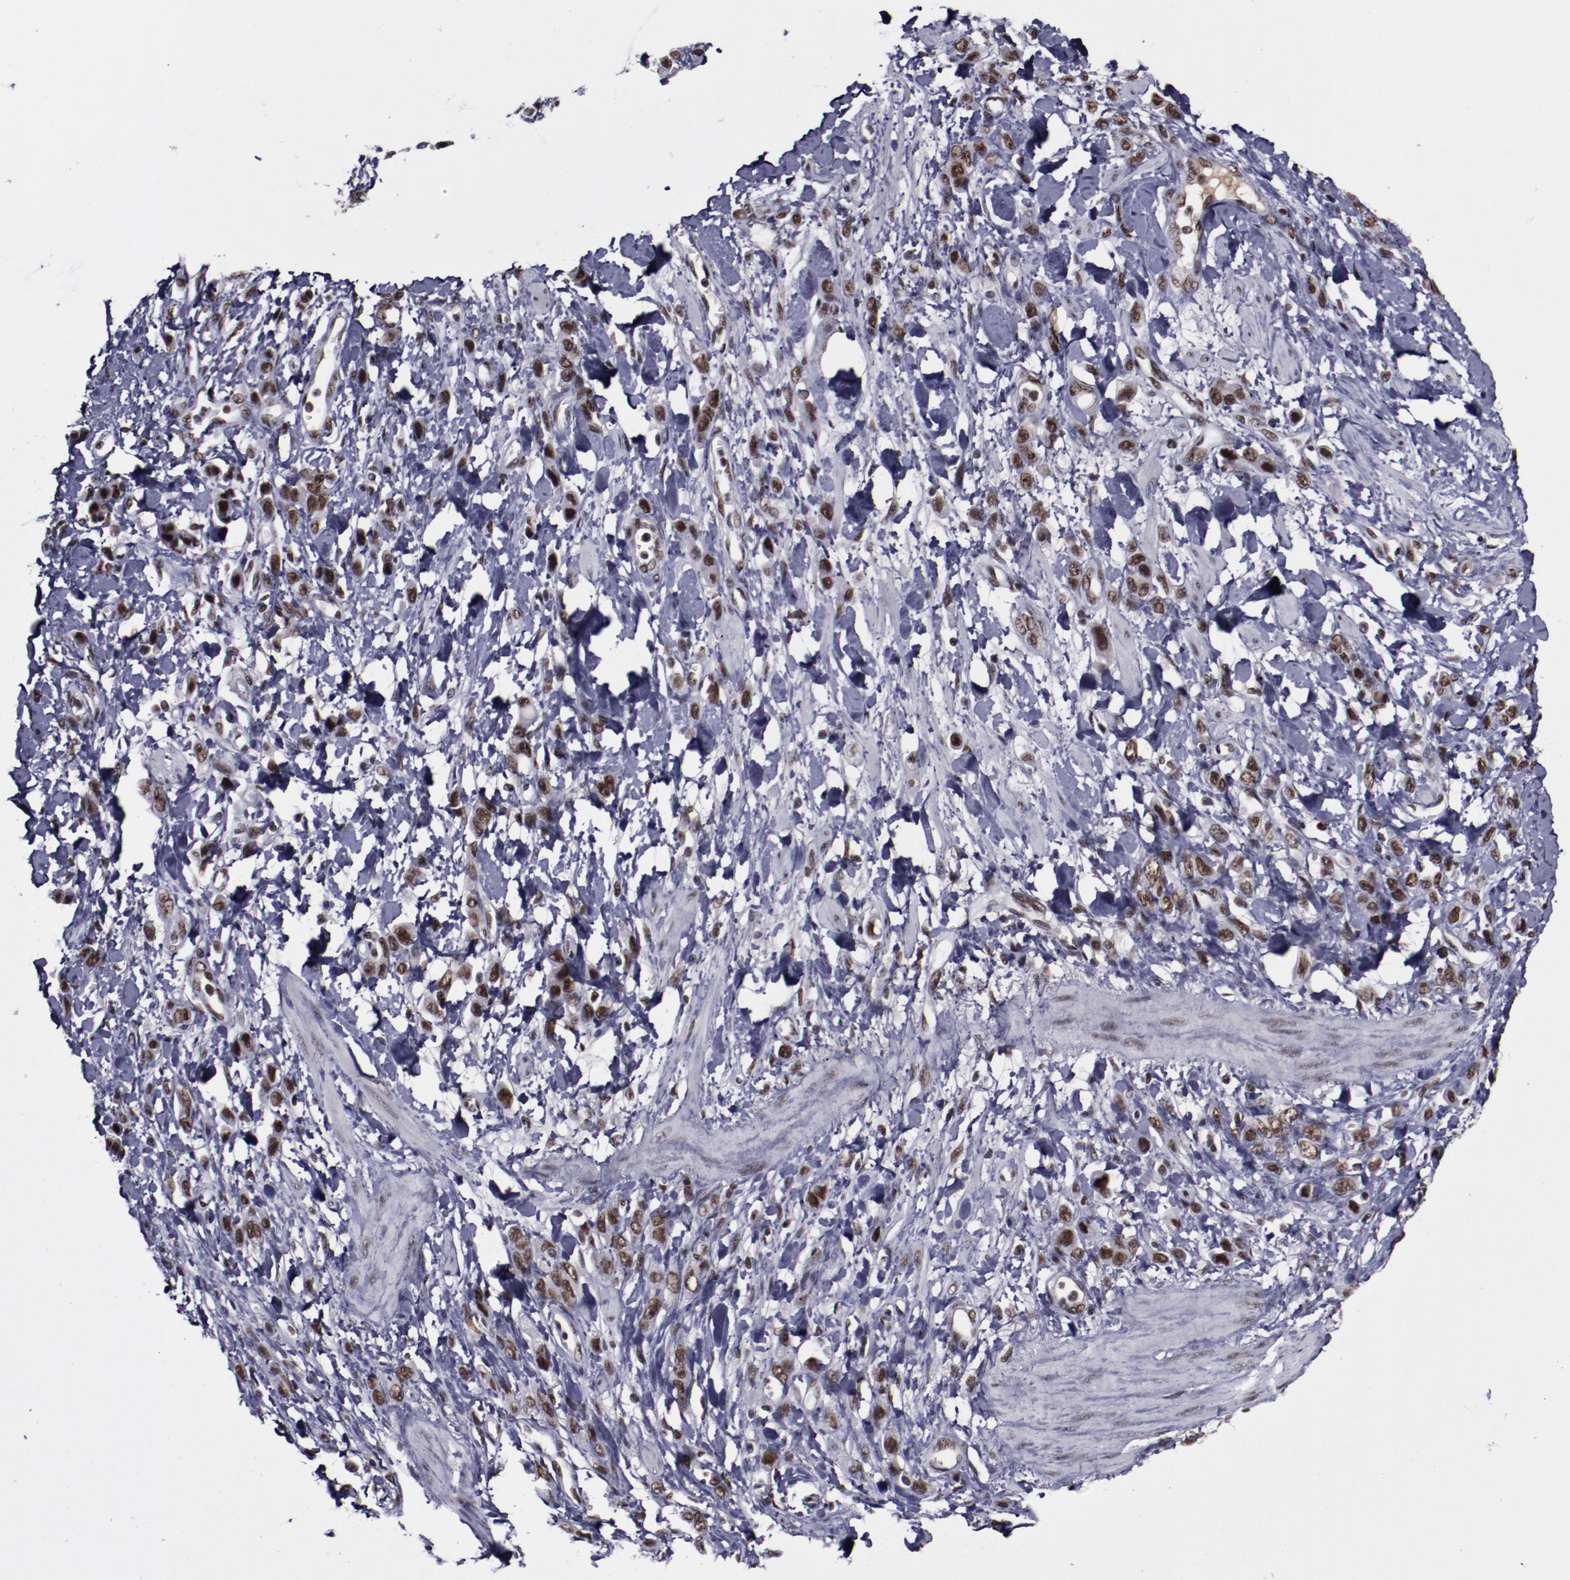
{"staining": {"intensity": "strong", "quantity": ">75%", "location": "nuclear"}, "tissue": "stomach cancer", "cell_type": "Tumor cells", "image_type": "cancer", "snomed": [{"axis": "morphology", "description": "Normal tissue, NOS"}, {"axis": "morphology", "description": "Adenocarcinoma, NOS"}, {"axis": "topography", "description": "Stomach"}], "caption": "Stomach adenocarcinoma stained with immunohistochemistry (IHC) shows strong nuclear expression in about >75% of tumor cells.", "gene": "ERH", "patient": {"sex": "male", "age": 82}}